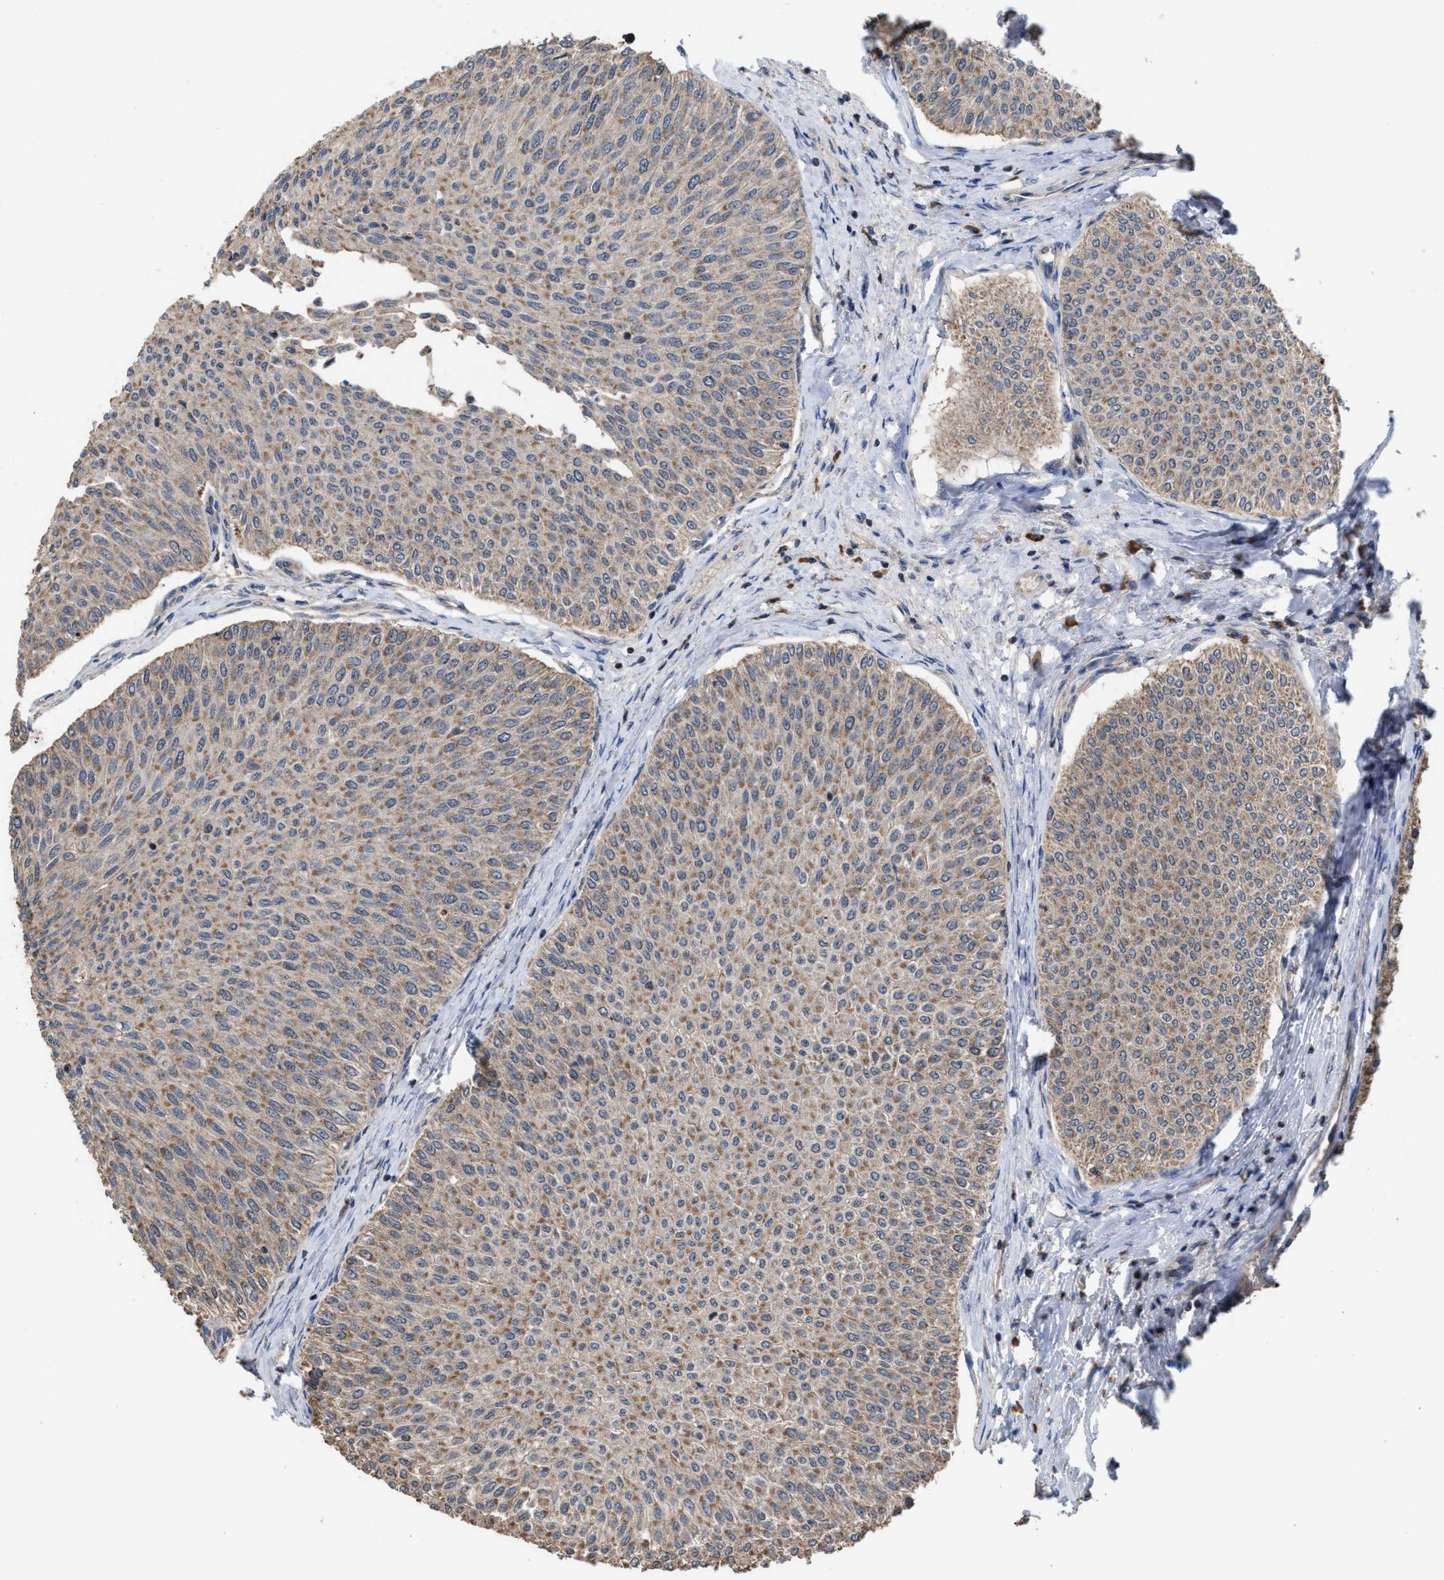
{"staining": {"intensity": "moderate", "quantity": ">75%", "location": "cytoplasmic/membranous"}, "tissue": "urothelial cancer", "cell_type": "Tumor cells", "image_type": "cancer", "snomed": [{"axis": "morphology", "description": "Urothelial carcinoma, Low grade"}, {"axis": "topography", "description": "Urinary bladder"}], "caption": "Protein staining demonstrates moderate cytoplasmic/membranous expression in approximately >75% of tumor cells in low-grade urothelial carcinoma.", "gene": "C9orf78", "patient": {"sex": "male", "age": 78}}